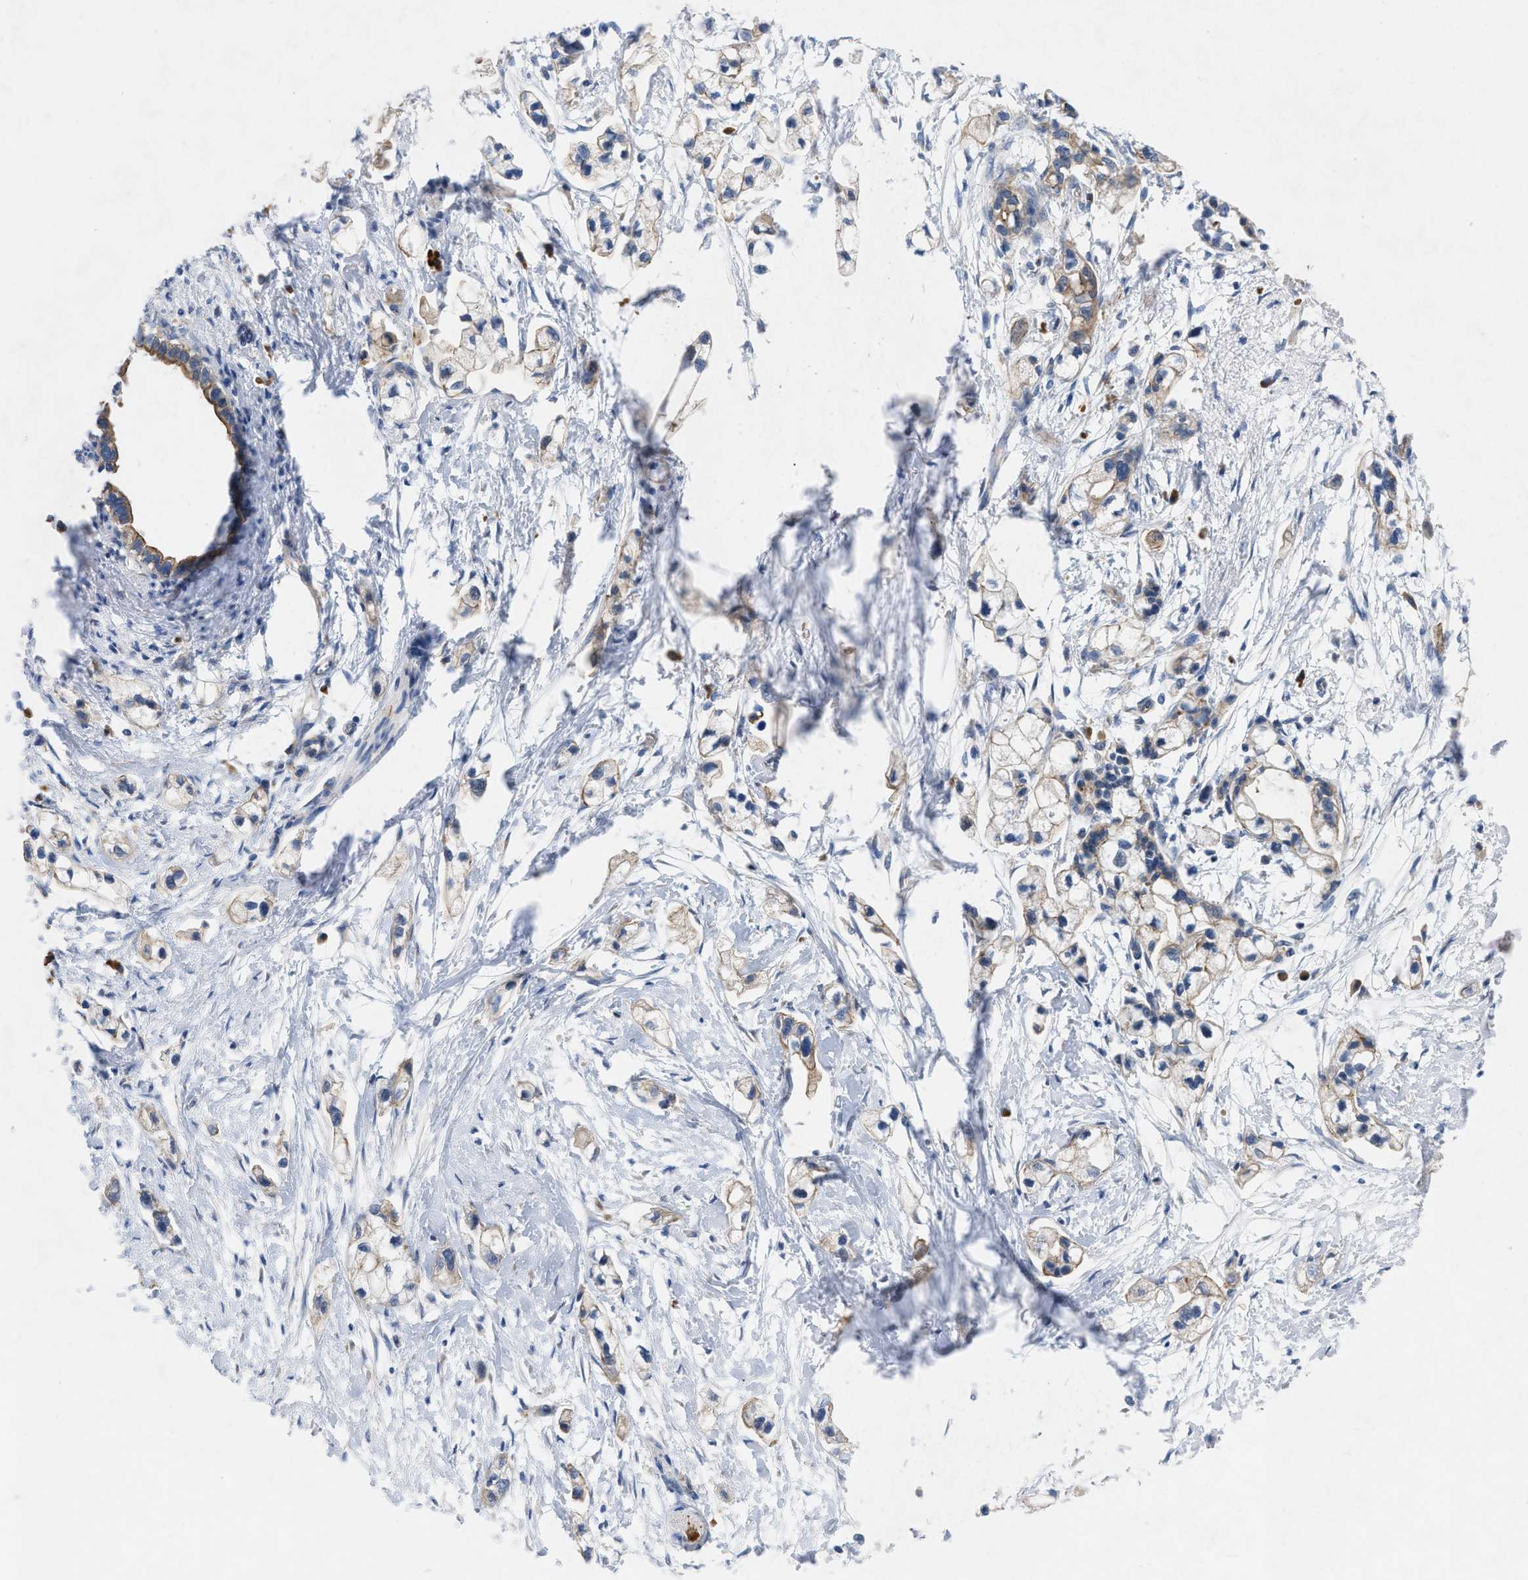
{"staining": {"intensity": "weak", "quantity": ">75%", "location": "cytoplasmic/membranous"}, "tissue": "pancreatic cancer", "cell_type": "Tumor cells", "image_type": "cancer", "snomed": [{"axis": "morphology", "description": "Adenocarcinoma, NOS"}, {"axis": "topography", "description": "Pancreas"}], "caption": "IHC photomicrograph of pancreatic adenocarcinoma stained for a protein (brown), which displays low levels of weak cytoplasmic/membranous expression in approximately >75% of tumor cells.", "gene": "TMEM131", "patient": {"sex": "male", "age": 74}}